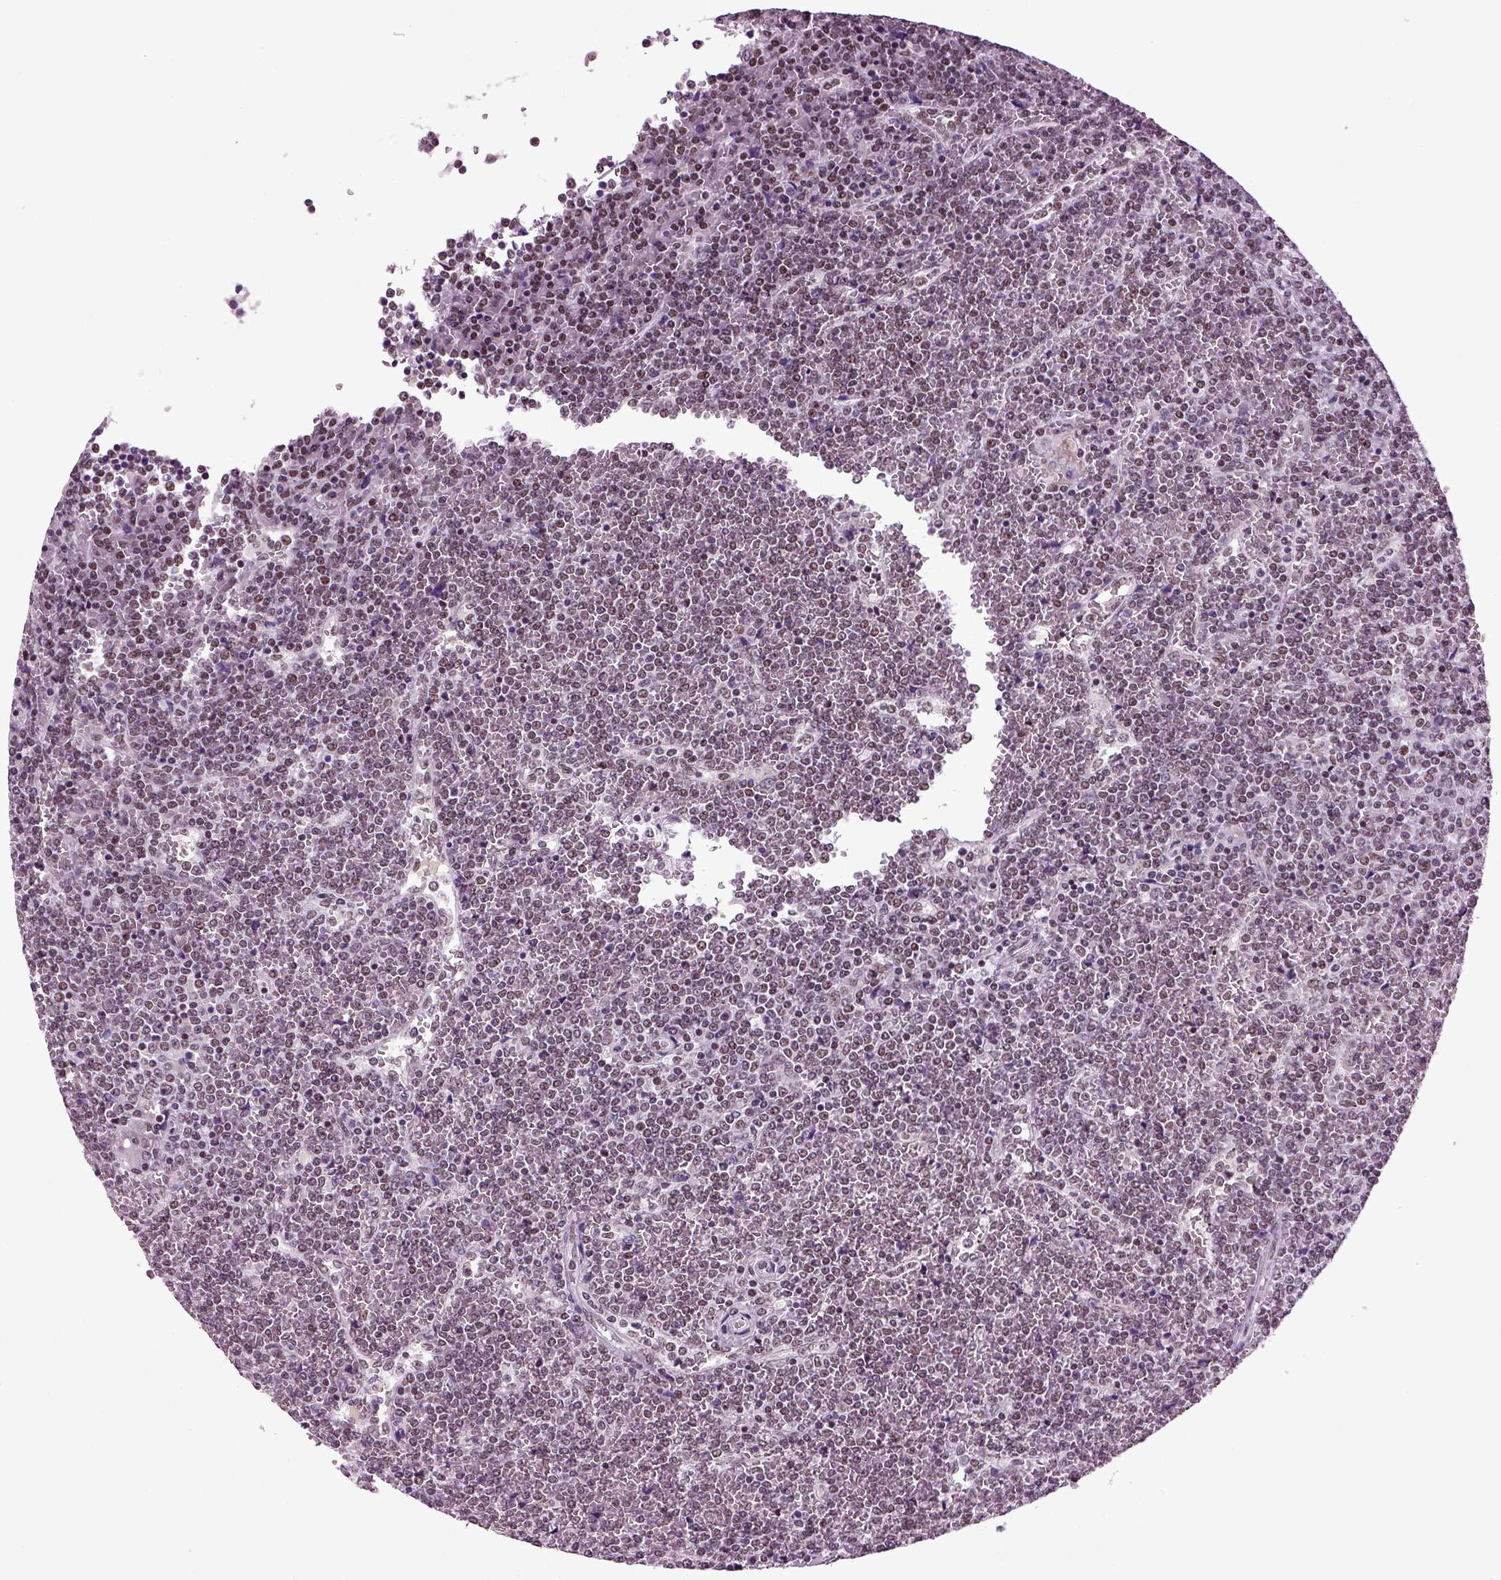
{"staining": {"intensity": "negative", "quantity": "none", "location": "none"}, "tissue": "lymphoma", "cell_type": "Tumor cells", "image_type": "cancer", "snomed": [{"axis": "morphology", "description": "Malignant lymphoma, non-Hodgkin's type, Low grade"}, {"axis": "topography", "description": "Spleen"}], "caption": "A histopathology image of human low-grade malignant lymphoma, non-Hodgkin's type is negative for staining in tumor cells.", "gene": "RCOR3", "patient": {"sex": "female", "age": 19}}